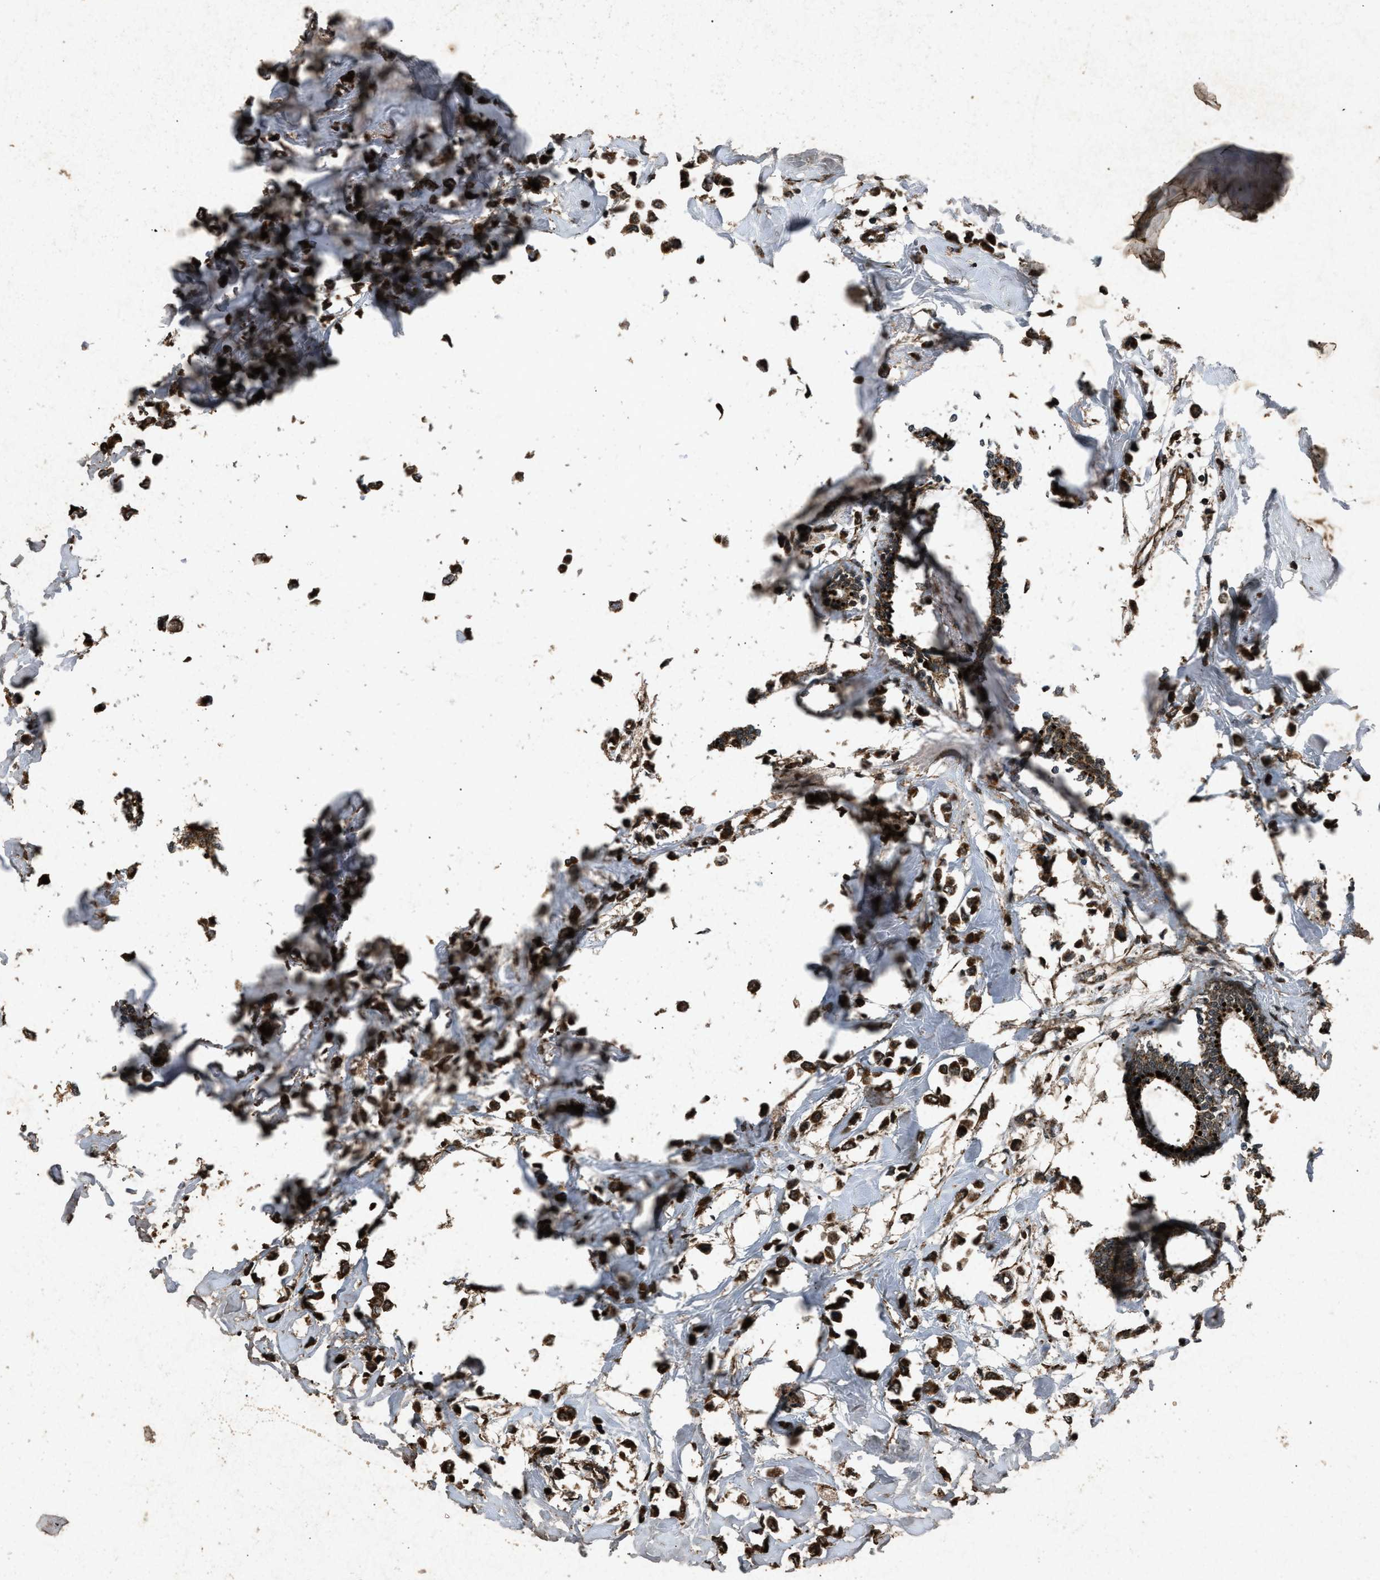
{"staining": {"intensity": "strong", "quantity": ">75%", "location": "cytoplasmic/membranous"}, "tissue": "breast cancer", "cell_type": "Tumor cells", "image_type": "cancer", "snomed": [{"axis": "morphology", "description": "Lobular carcinoma"}, {"axis": "topography", "description": "Breast"}], "caption": "Breast cancer stained for a protein displays strong cytoplasmic/membranous positivity in tumor cells.", "gene": "OAS1", "patient": {"sex": "female", "age": 51}}